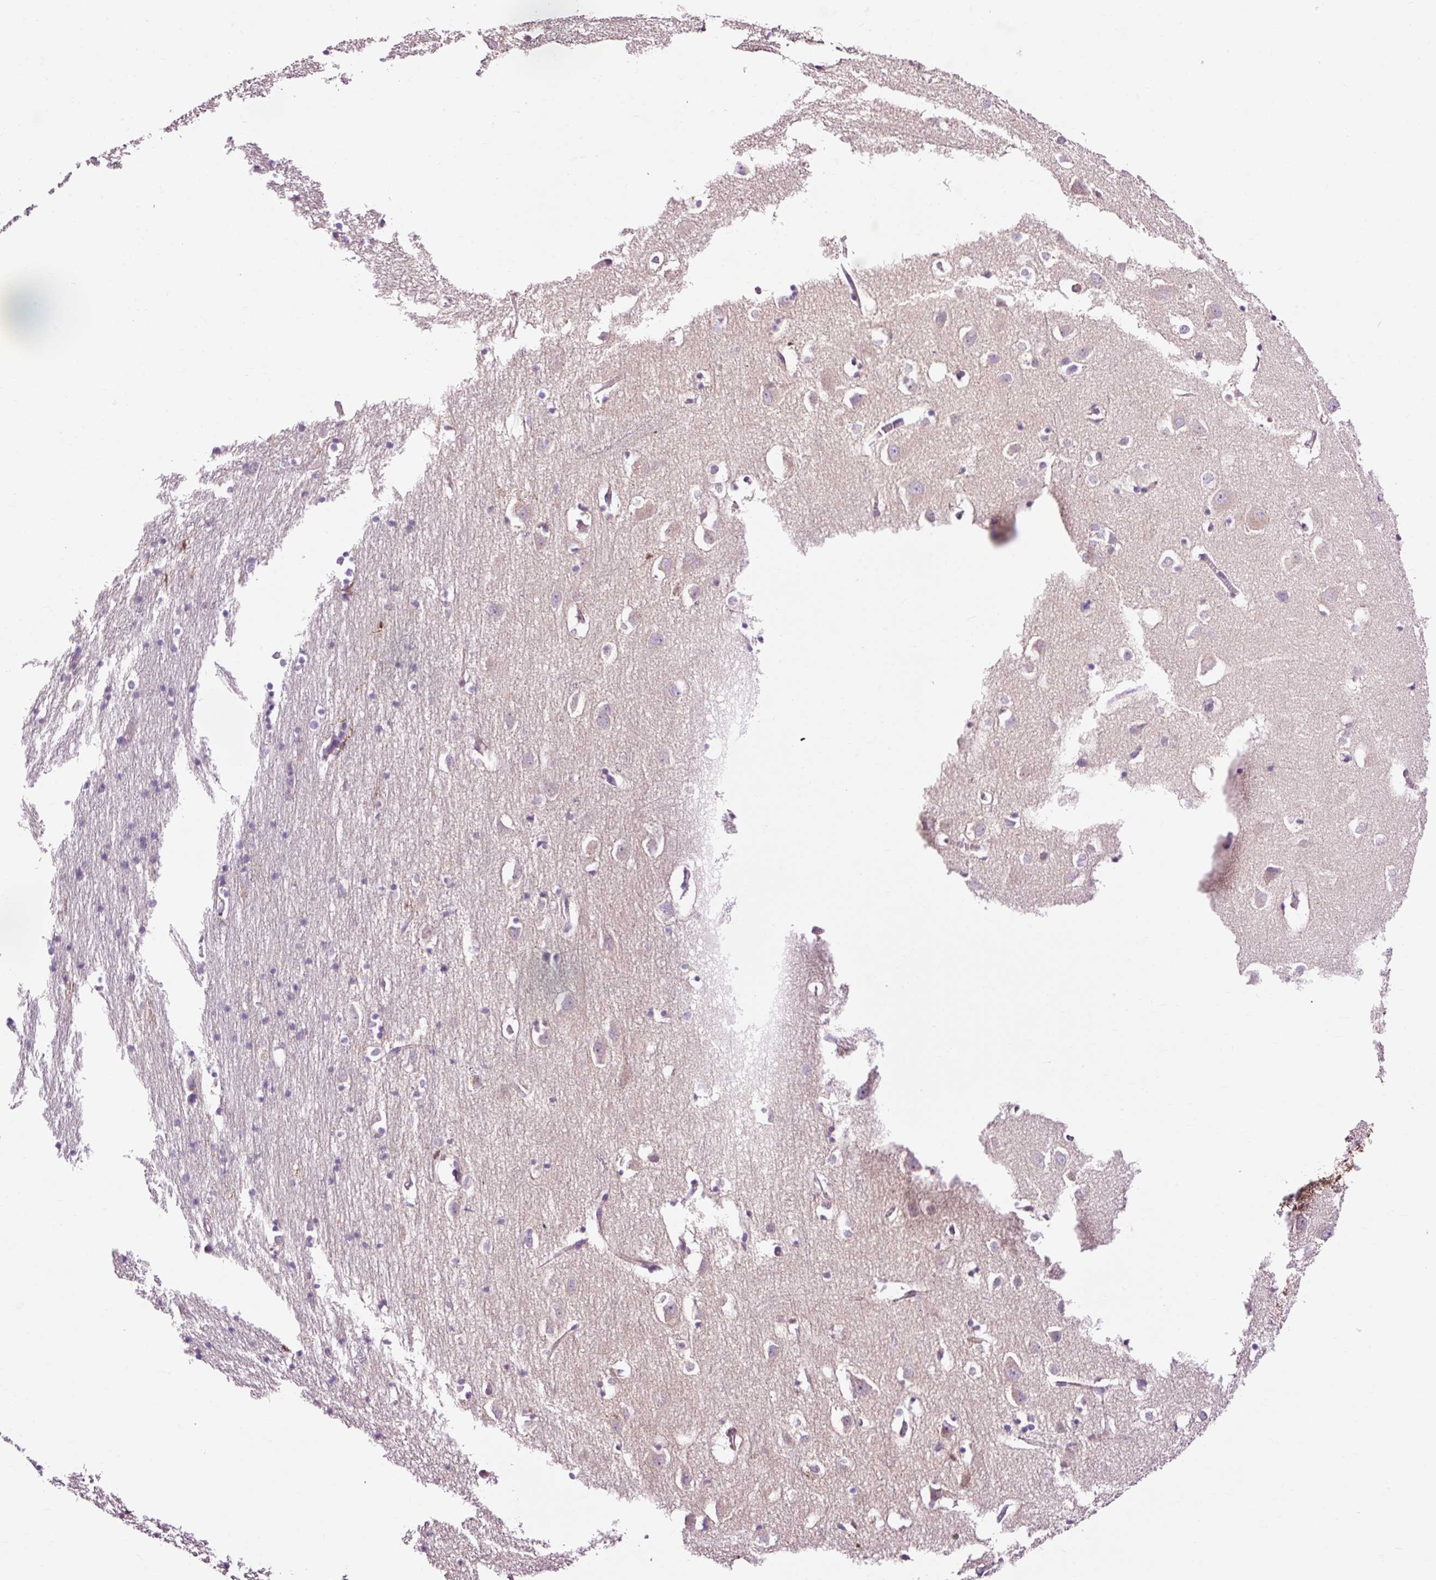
{"staining": {"intensity": "negative", "quantity": "none", "location": "none"}, "tissue": "cerebral cortex", "cell_type": "Endothelial cells", "image_type": "normal", "snomed": [{"axis": "morphology", "description": "Normal tissue, NOS"}, {"axis": "topography", "description": "Cerebral cortex"}], "caption": "The histopathology image displays no staining of endothelial cells in unremarkable cerebral cortex.", "gene": "CD83", "patient": {"sex": "male", "age": 70}}